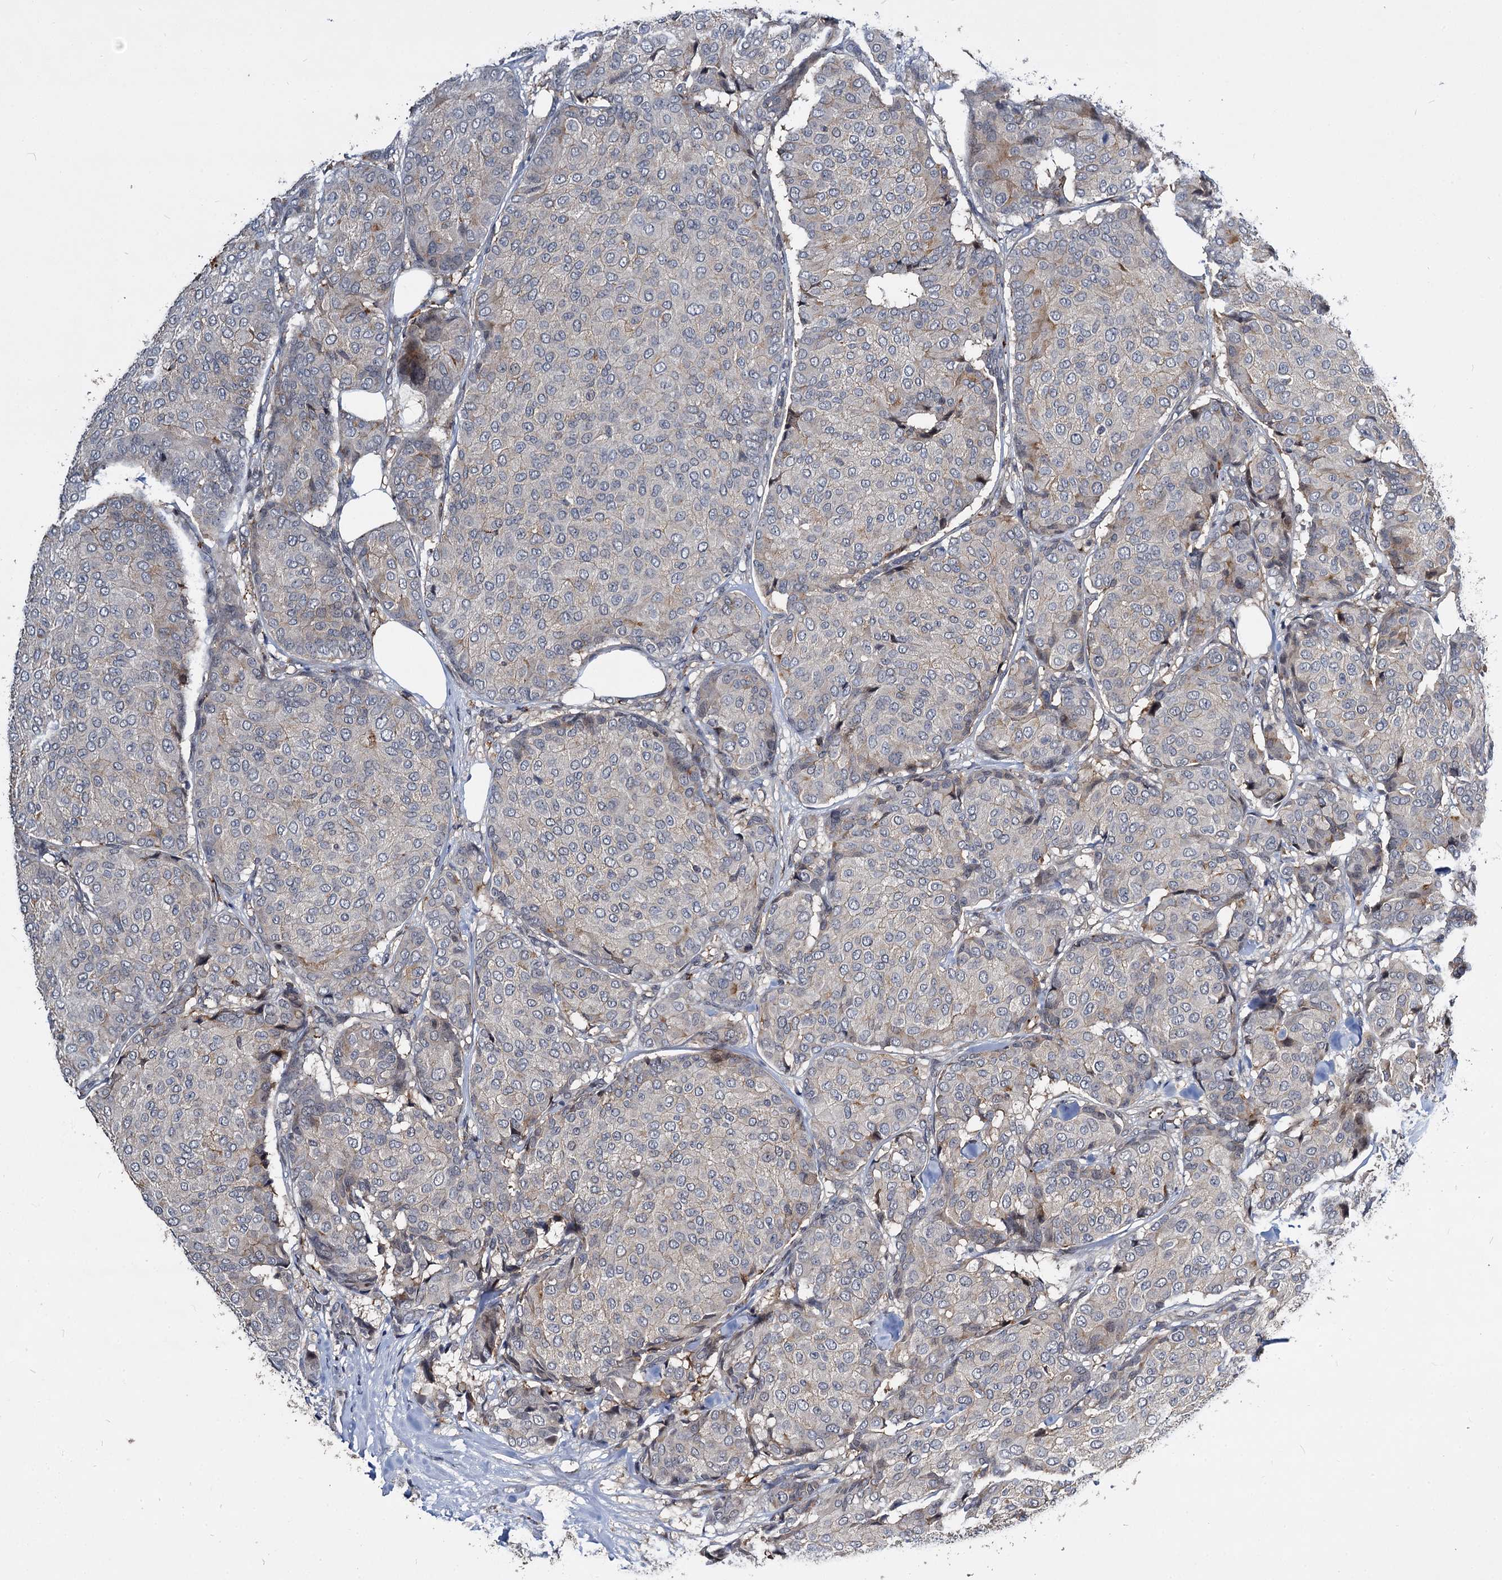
{"staining": {"intensity": "weak", "quantity": "<25%", "location": "cytoplasmic/membranous"}, "tissue": "breast cancer", "cell_type": "Tumor cells", "image_type": "cancer", "snomed": [{"axis": "morphology", "description": "Duct carcinoma"}, {"axis": "topography", "description": "Breast"}], "caption": "An immunohistochemistry (IHC) micrograph of breast cancer is shown. There is no staining in tumor cells of breast cancer.", "gene": "ATG101", "patient": {"sex": "female", "age": 75}}